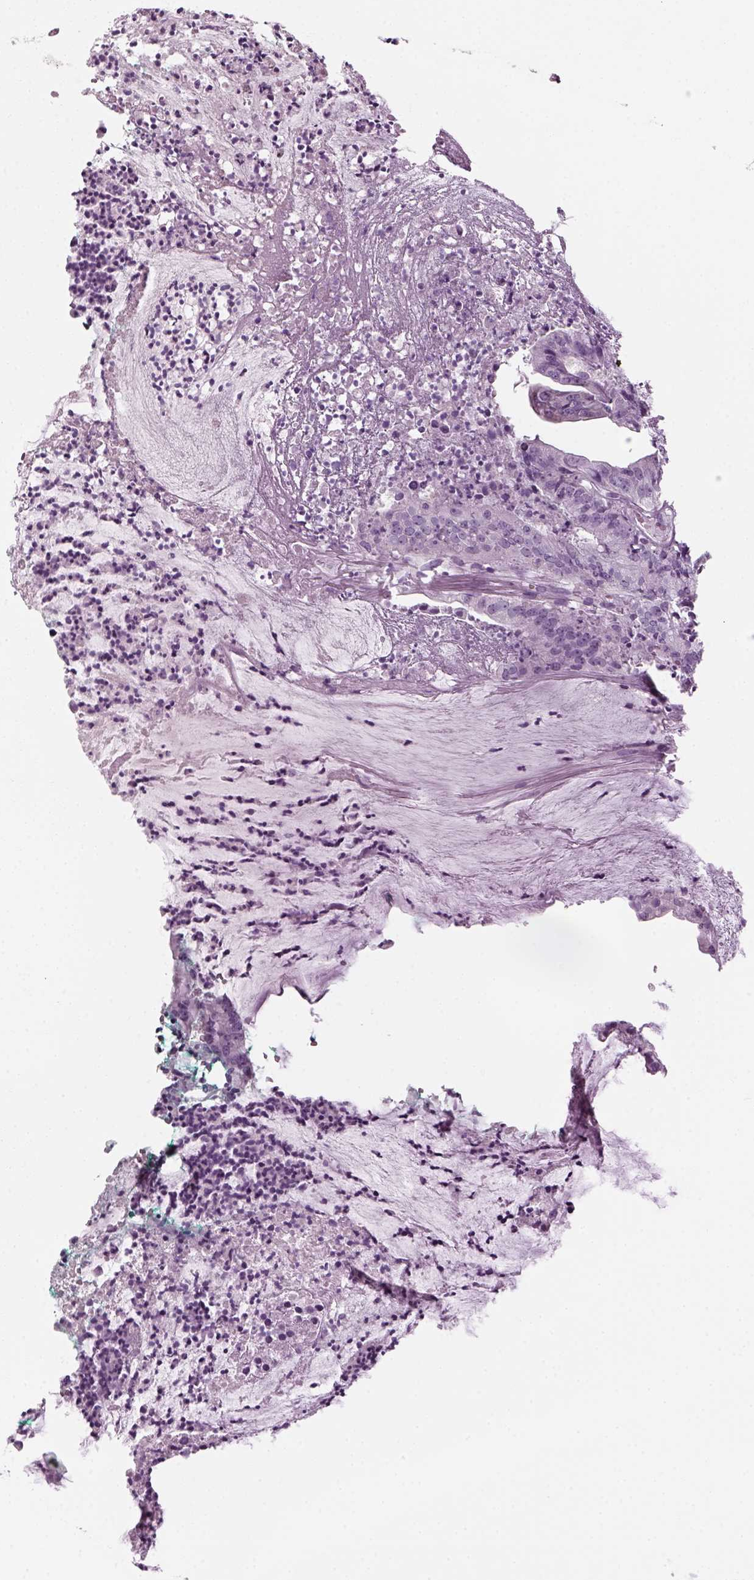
{"staining": {"intensity": "negative", "quantity": "none", "location": "none"}, "tissue": "colorectal cancer", "cell_type": "Tumor cells", "image_type": "cancer", "snomed": [{"axis": "morphology", "description": "Adenocarcinoma, NOS"}, {"axis": "topography", "description": "Colon"}], "caption": "Colorectal cancer stained for a protein using immunohistochemistry displays no staining tumor cells.", "gene": "KRT75", "patient": {"sex": "female", "age": 78}}